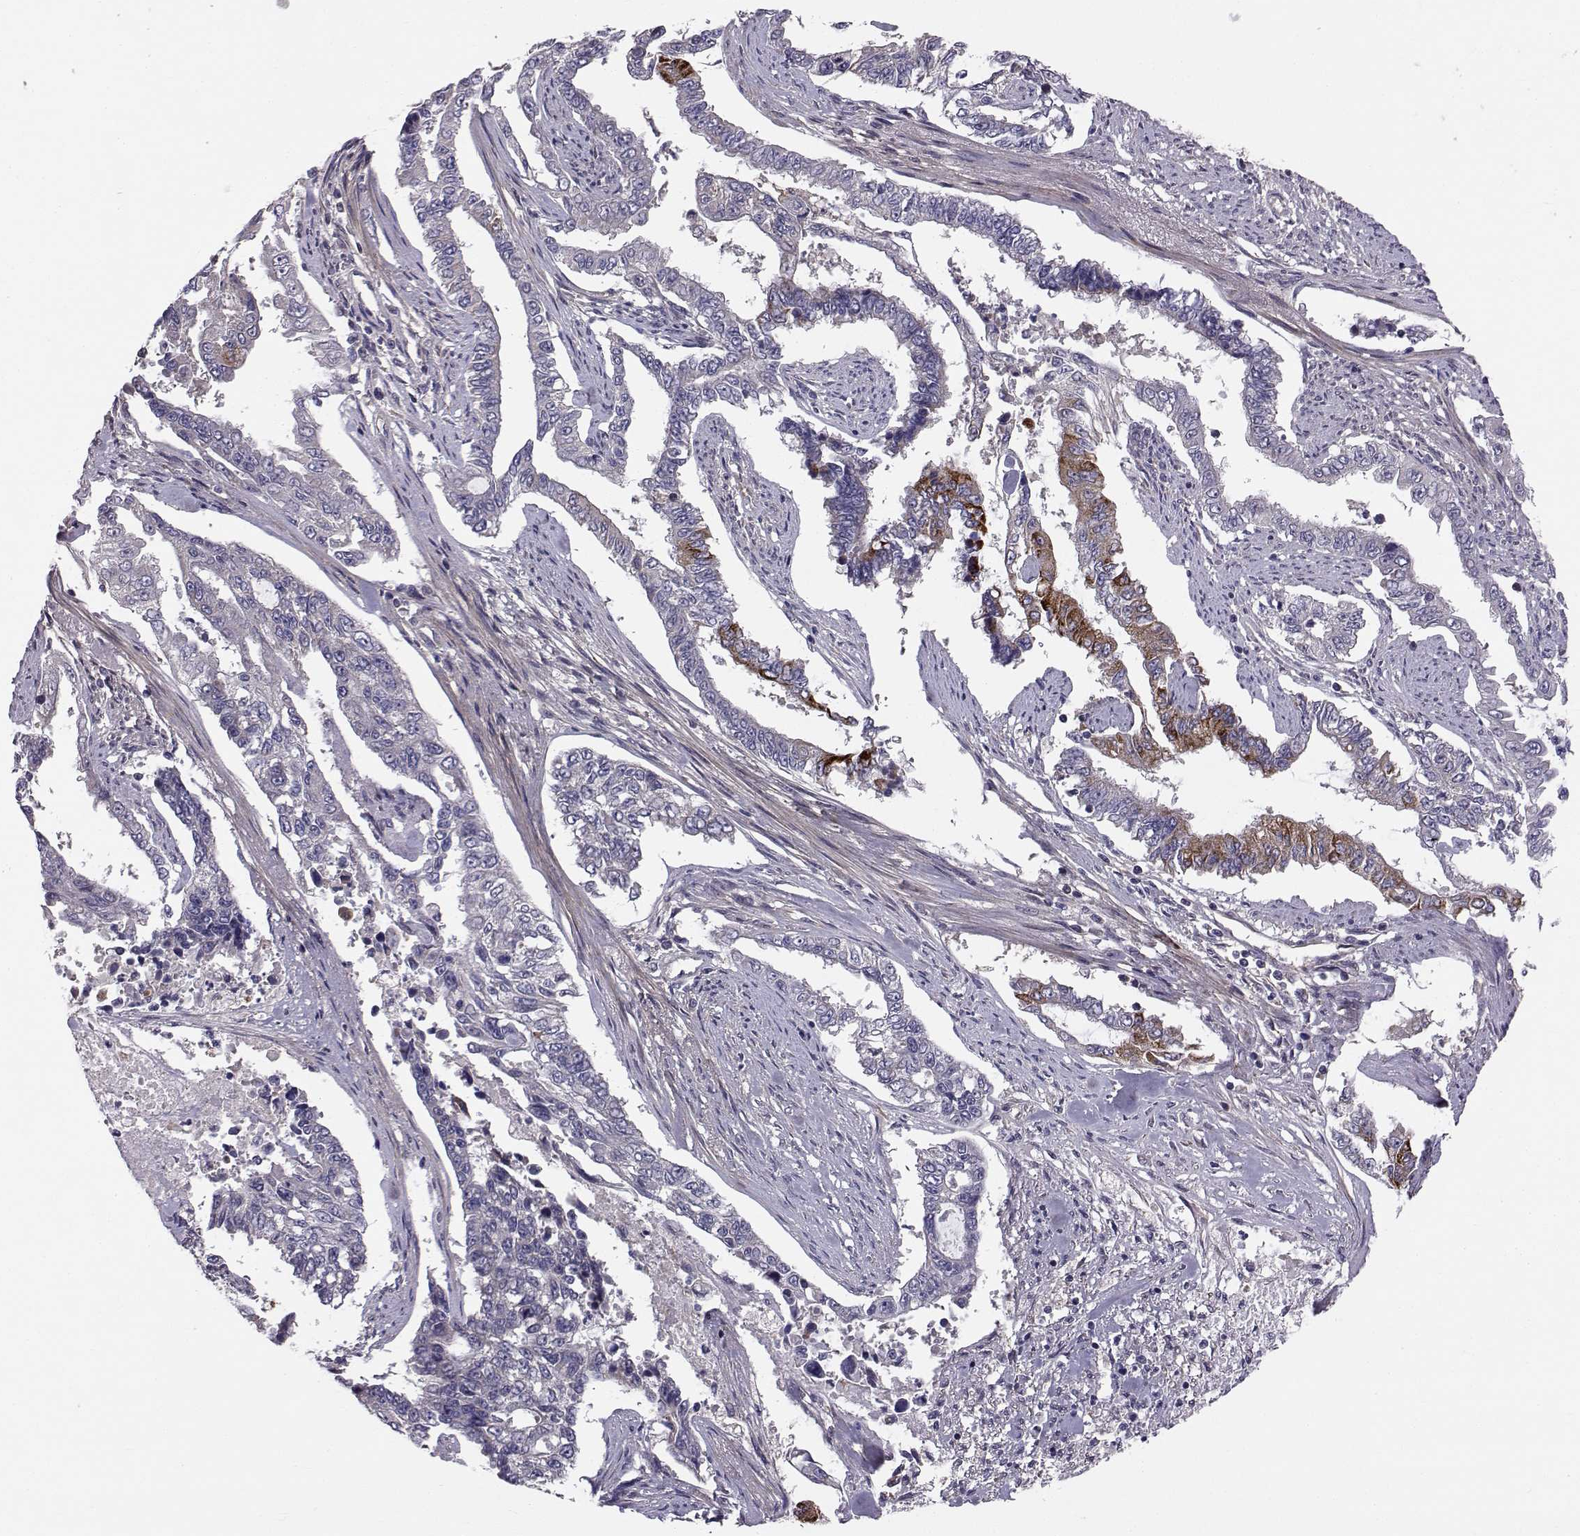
{"staining": {"intensity": "strong", "quantity": "<25%", "location": "cytoplasmic/membranous"}, "tissue": "endometrial cancer", "cell_type": "Tumor cells", "image_type": "cancer", "snomed": [{"axis": "morphology", "description": "Adenocarcinoma, NOS"}, {"axis": "topography", "description": "Uterus"}], "caption": "Strong cytoplasmic/membranous positivity for a protein is appreciated in approximately <25% of tumor cells of endometrial adenocarcinoma using immunohistochemistry.", "gene": "PEX5L", "patient": {"sex": "female", "age": 59}}